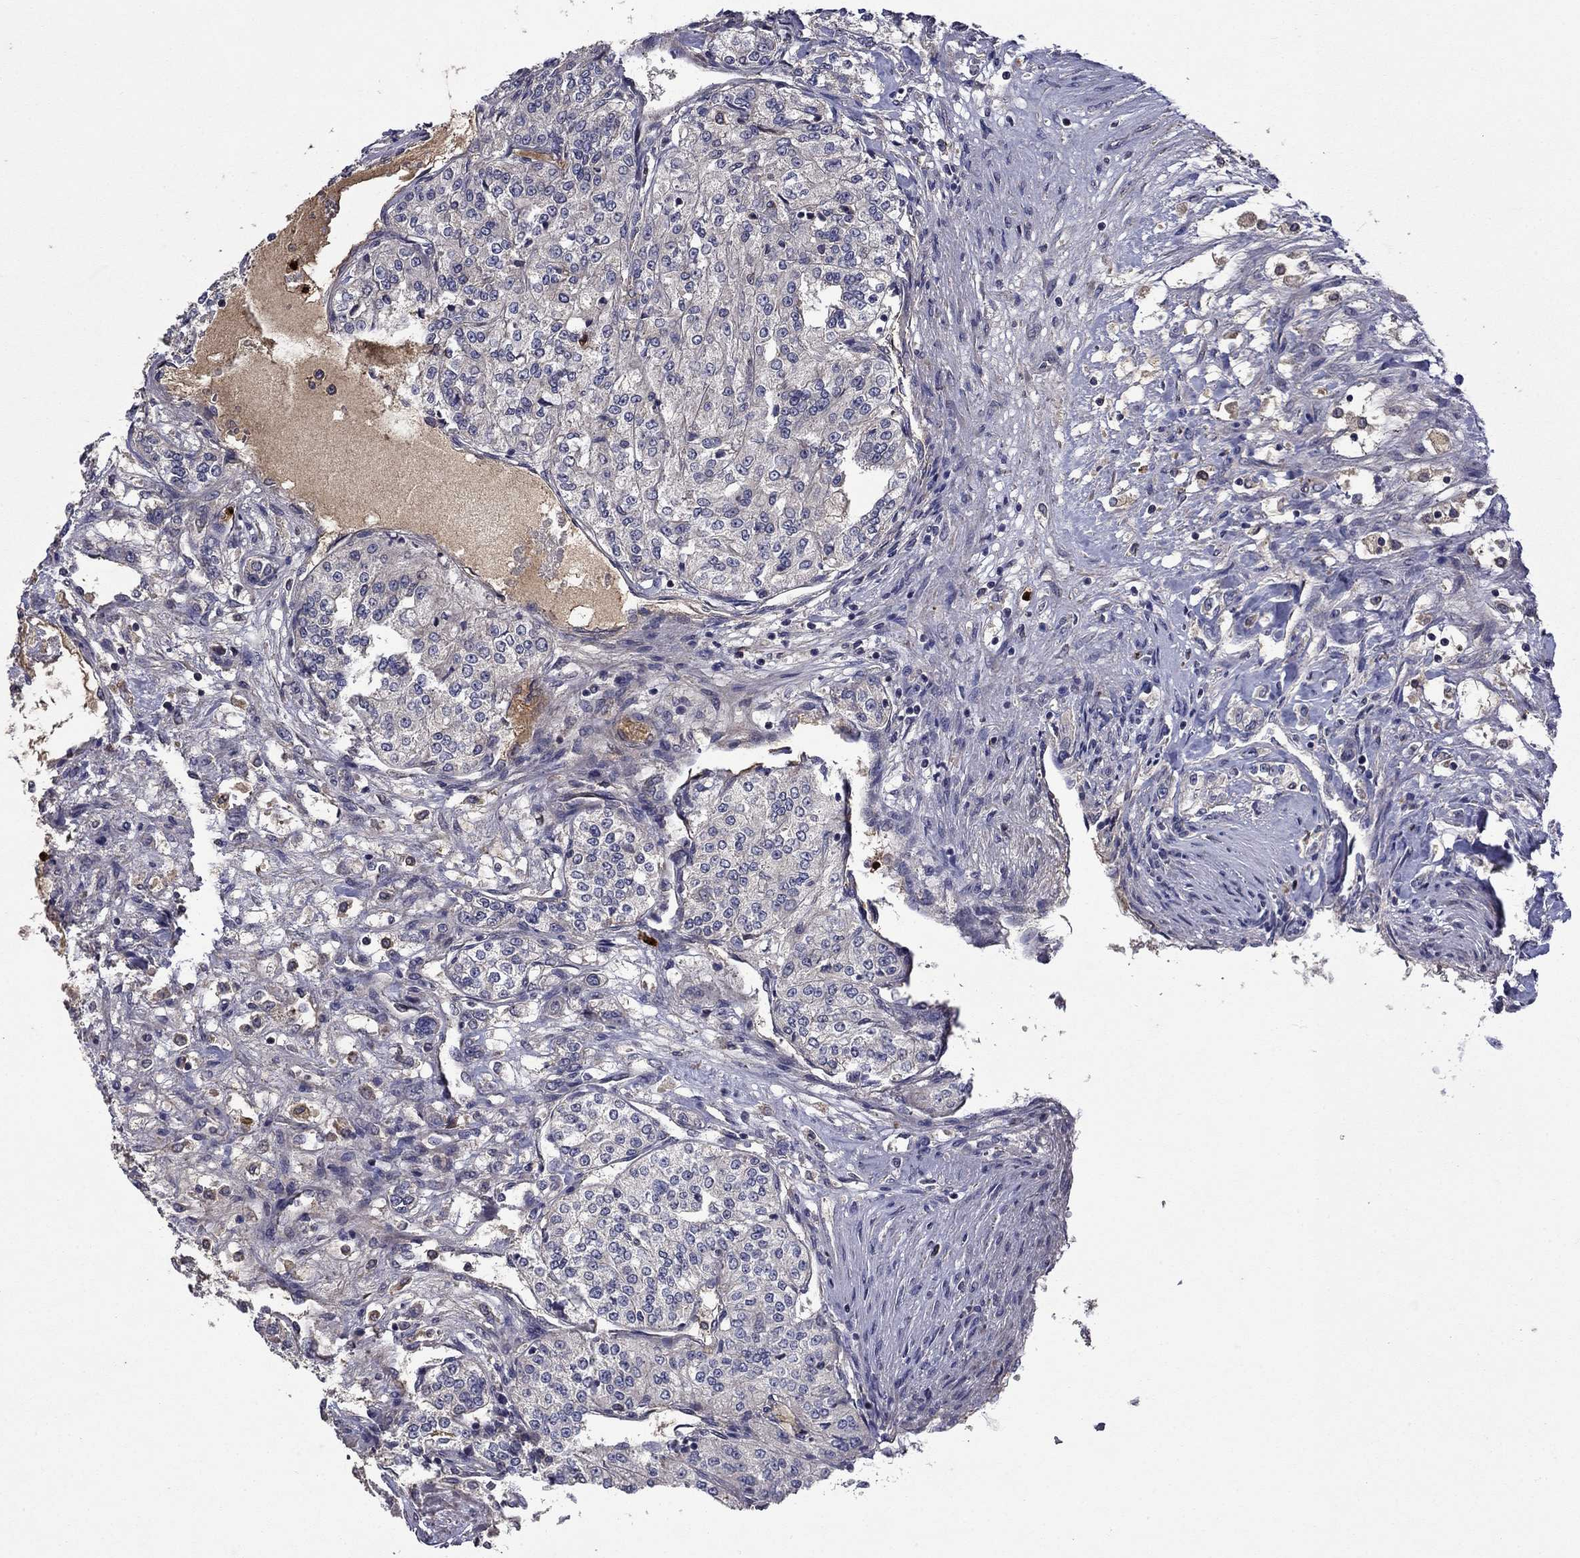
{"staining": {"intensity": "negative", "quantity": "none", "location": "none"}, "tissue": "renal cancer", "cell_type": "Tumor cells", "image_type": "cancer", "snomed": [{"axis": "morphology", "description": "Adenocarcinoma, NOS"}, {"axis": "topography", "description": "Kidney"}], "caption": "Human renal cancer stained for a protein using immunohistochemistry exhibits no expression in tumor cells.", "gene": "SATB1", "patient": {"sex": "female", "age": 63}}